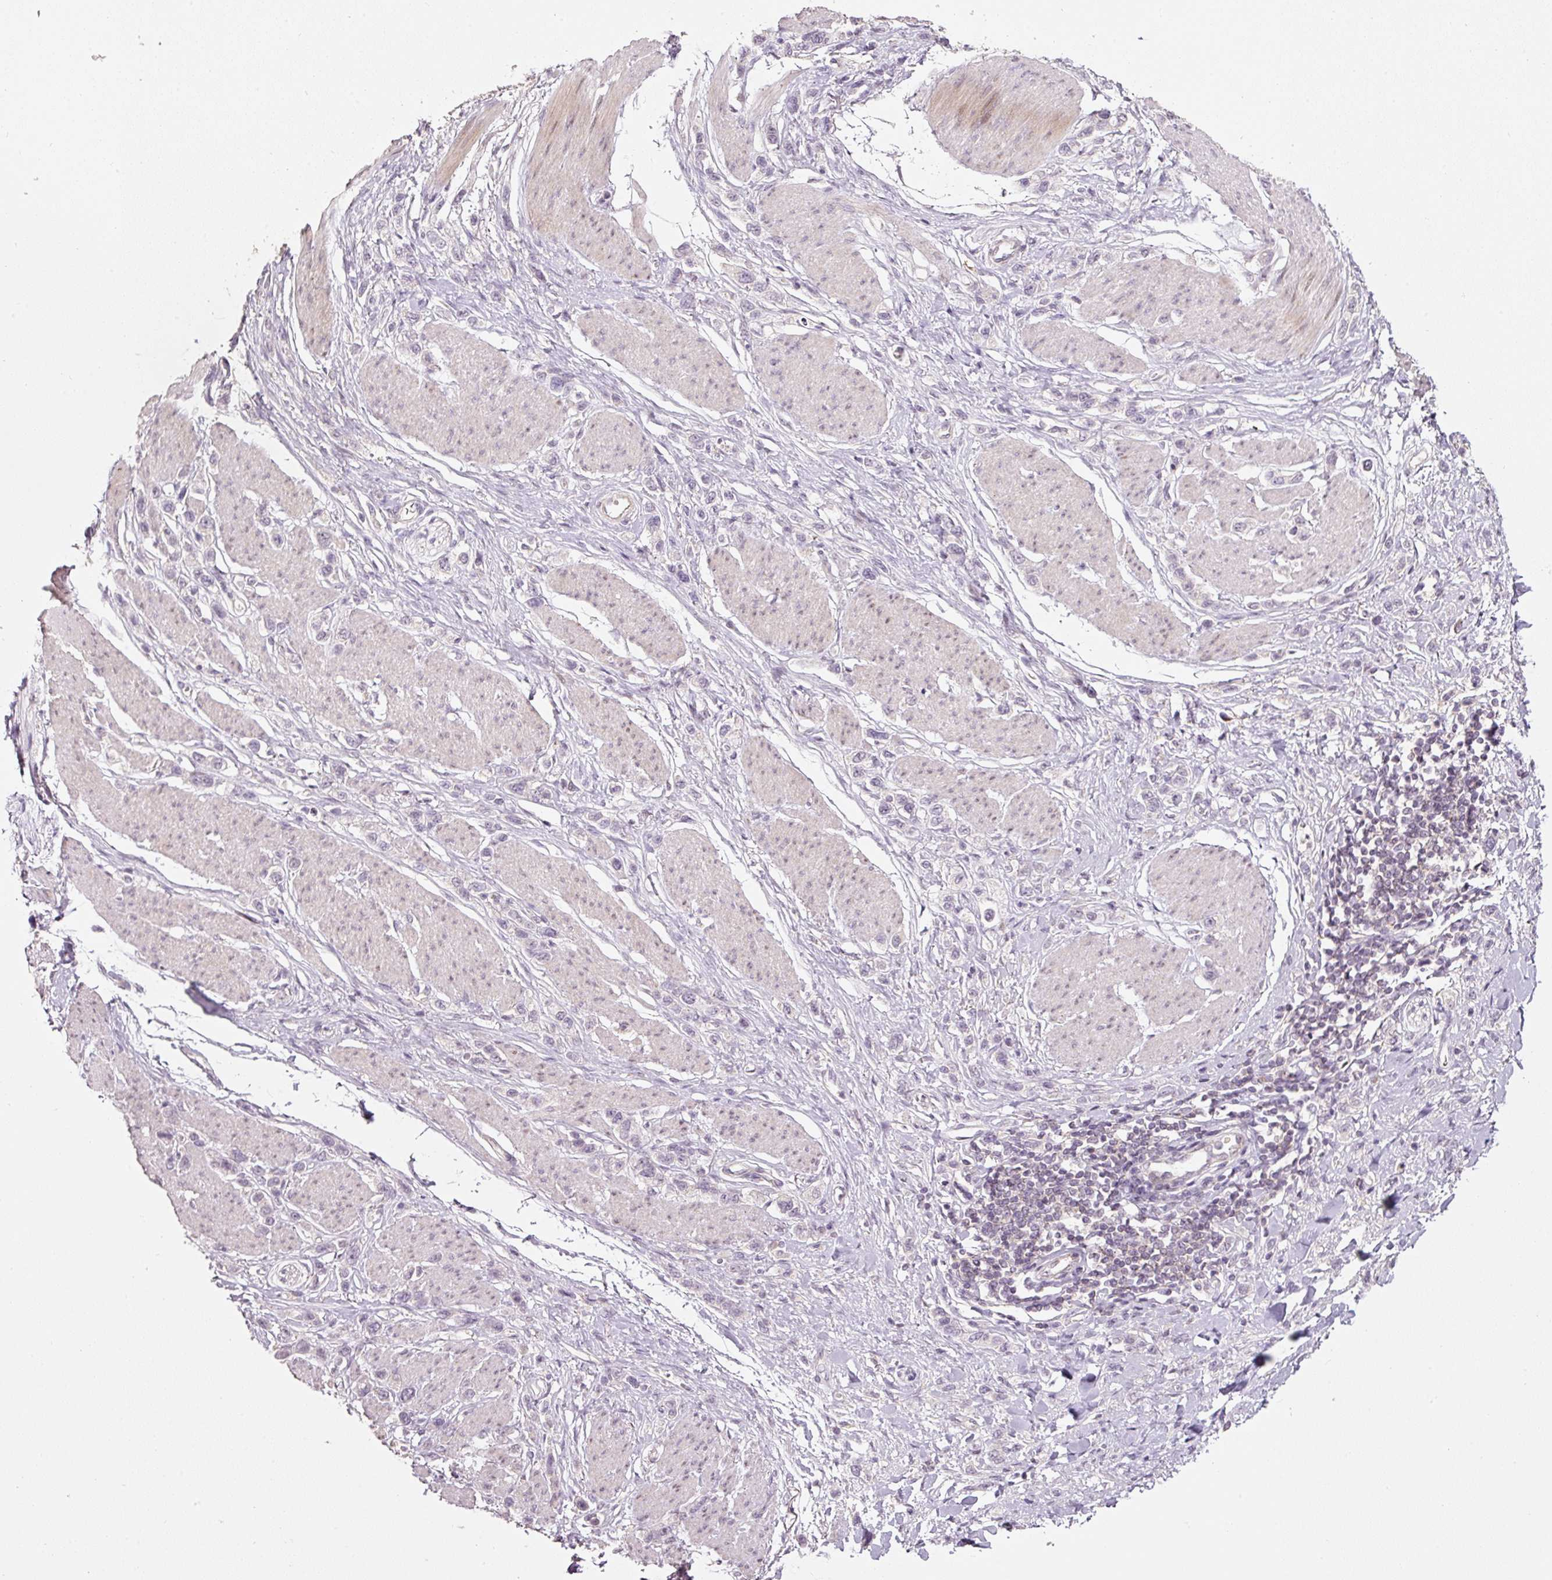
{"staining": {"intensity": "negative", "quantity": "none", "location": "none"}, "tissue": "stomach cancer", "cell_type": "Tumor cells", "image_type": "cancer", "snomed": [{"axis": "morphology", "description": "Adenocarcinoma, NOS"}, {"axis": "topography", "description": "Stomach"}], "caption": "A micrograph of human stomach cancer (adenocarcinoma) is negative for staining in tumor cells.", "gene": "TOB2", "patient": {"sex": "female", "age": 65}}